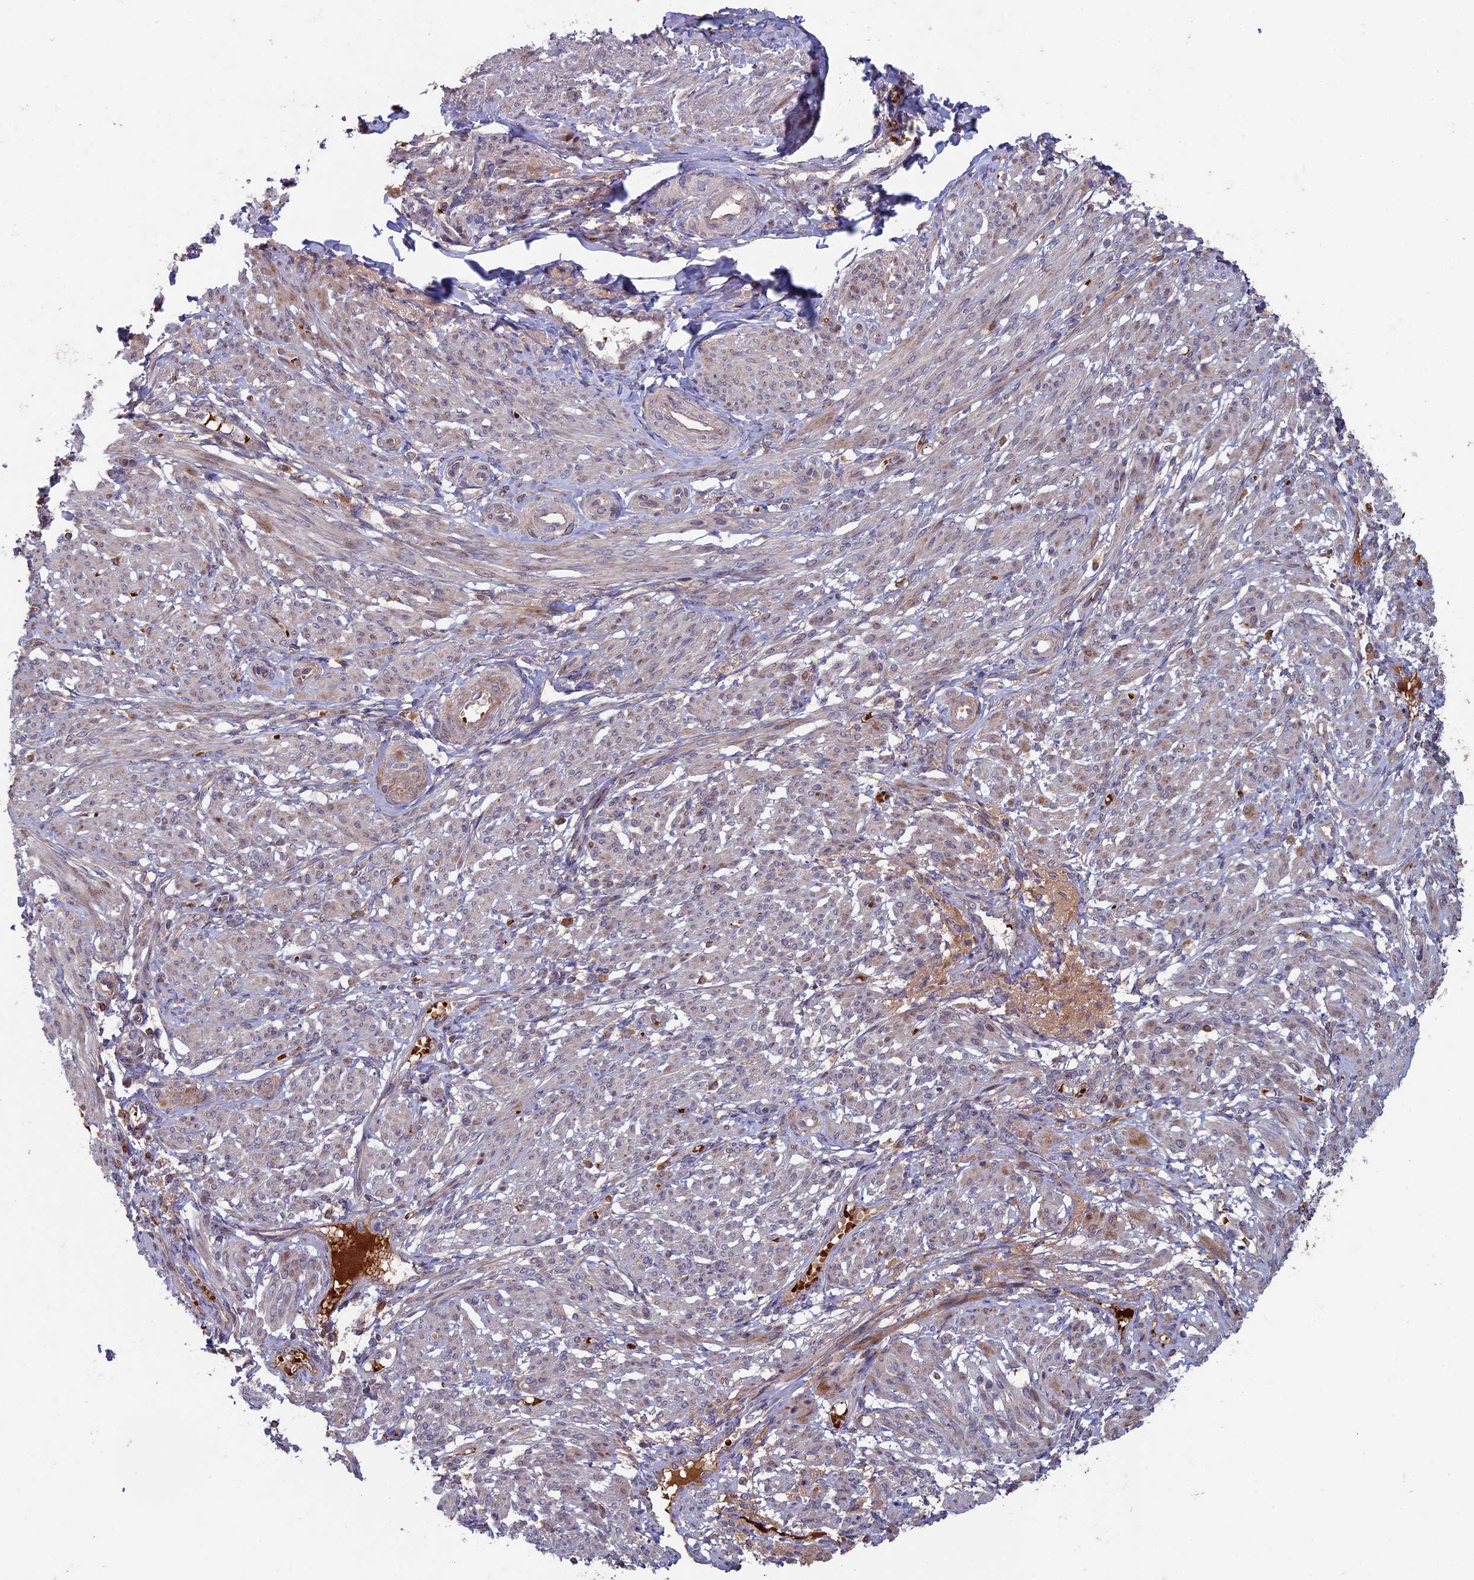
{"staining": {"intensity": "weak", "quantity": "25%-75%", "location": "cytoplasmic/membranous"}, "tissue": "smooth muscle", "cell_type": "Smooth muscle cells", "image_type": "normal", "snomed": [{"axis": "morphology", "description": "Normal tissue, NOS"}, {"axis": "topography", "description": "Smooth muscle"}], "caption": "Immunohistochemical staining of unremarkable smooth muscle shows weak cytoplasmic/membranous protein staining in approximately 25%-75% of smooth muscle cells. Ihc stains the protein of interest in brown and the nuclei are stained blue.", "gene": "RCCD1", "patient": {"sex": "female", "age": 39}}